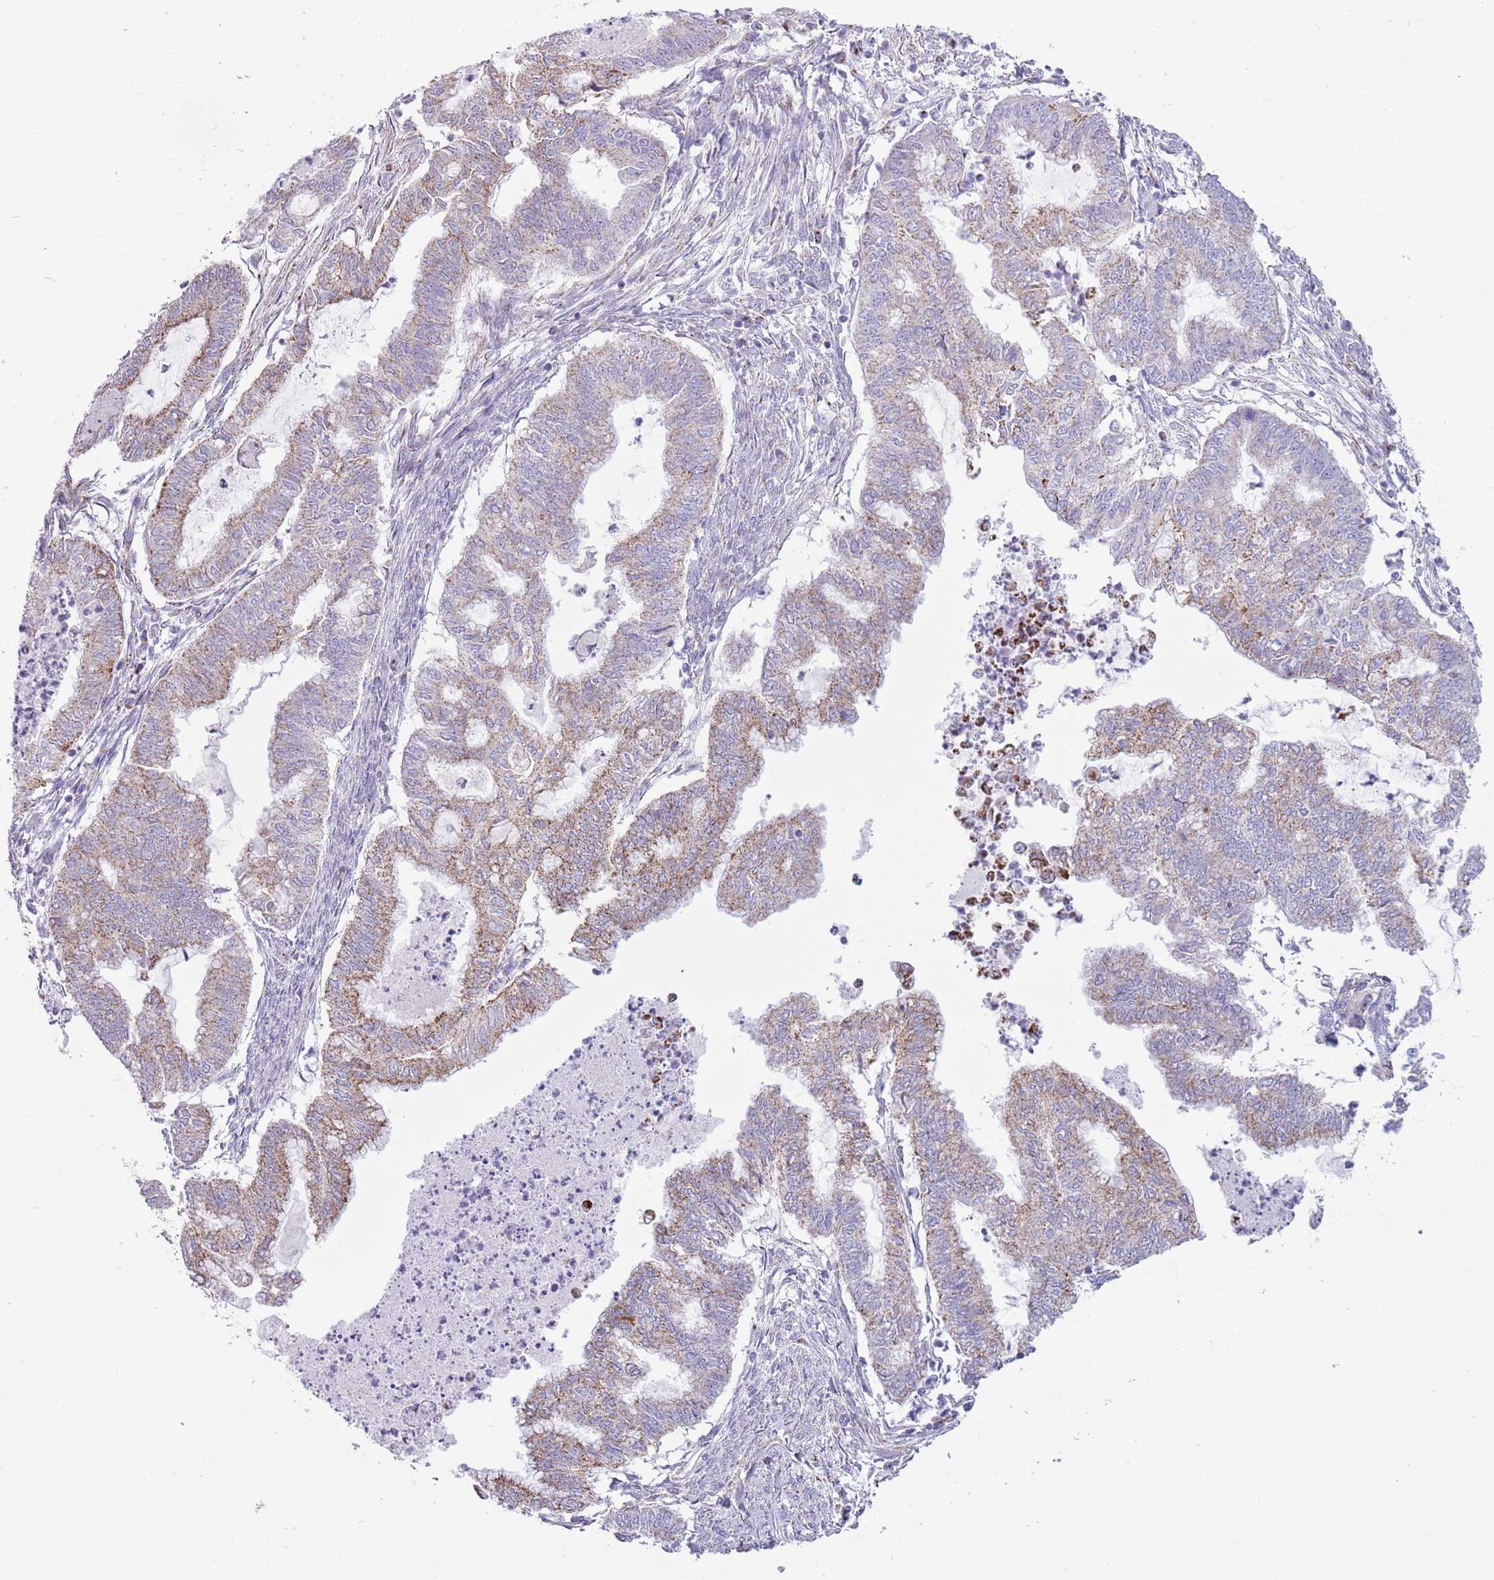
{"staining": {"intensity": "moderate", "quantity": ">75%", "location": "cytoplasmic/membranous"}, "tissue": "endometrial cancer", "cell_type": "Tumor cells", "image_type": "cancer", "snomed": [{"axis": "morphology", "description": "Adenocarcinoma, NOS"}, {"axis": "topography", "description": "Endometrium"}], "caption": "Protein expression analysis of human adenocarcinoma (endometrial) reveals moderate cytoplasmic/membranous expression in about >75% of tumor cells.", "gene": "ATP6V1B1", "patient": {"sex": "female", "age": 79}}